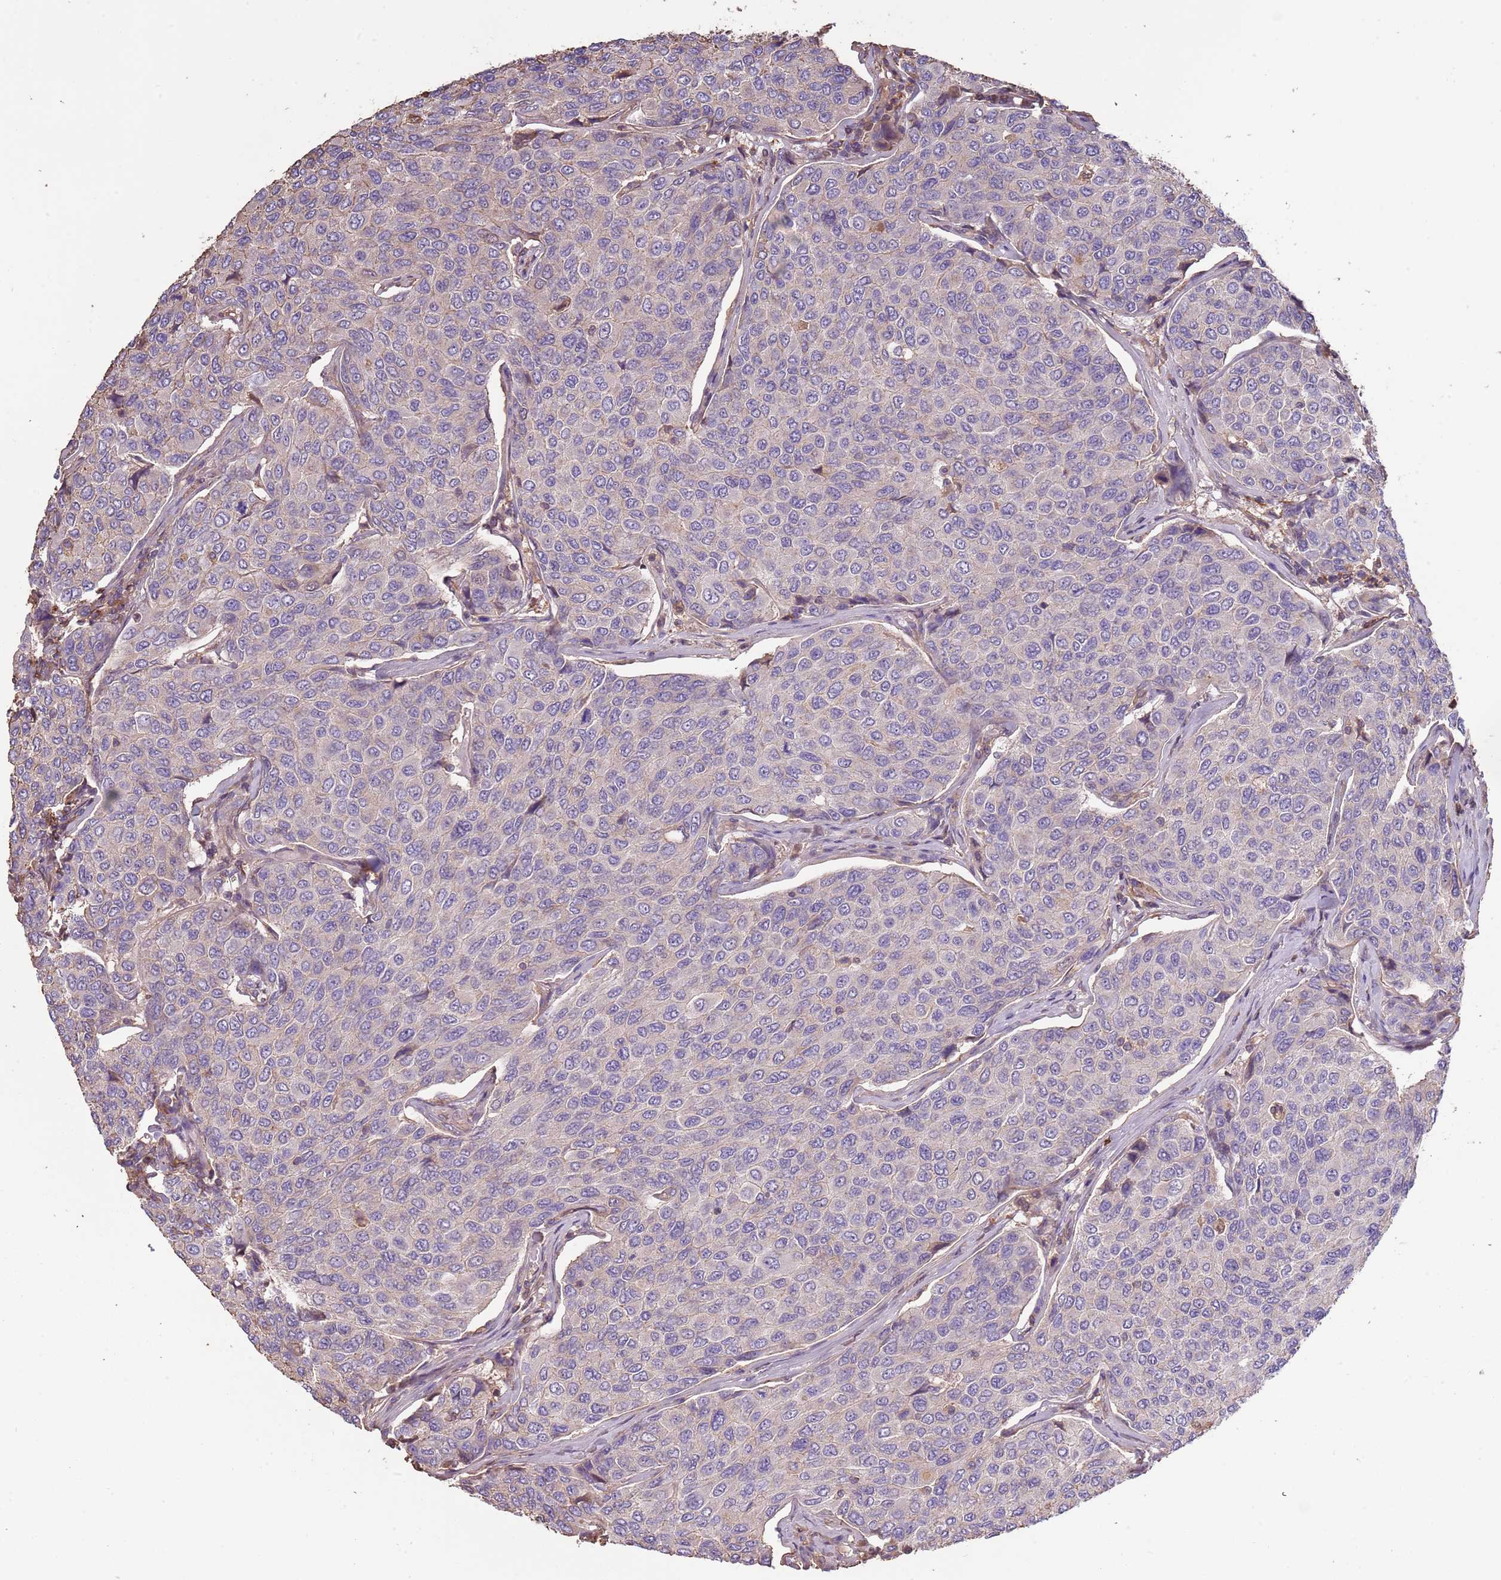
{"staining": {"intensity": "negative", "quantity": "none", "location": "none"}, "tissue": "breast cancer", "cell_type": "Tumor cells", "image_type": "cancer", "snomed": [{"axis": "morphology", "description": "Duct carcinoma"}, {"axis": "topography", "description": "Breast"}], "caption": "Immunohistochemistry micrograph of neoplastic tissue: human intraductal carcinoma (breast) stained with DAB (3,3'-diaminobenzidine) demonstrates no significant protein staining in tumor cells.", "gene": "FECH", "patient": {"sex": "female", "age": 55}}